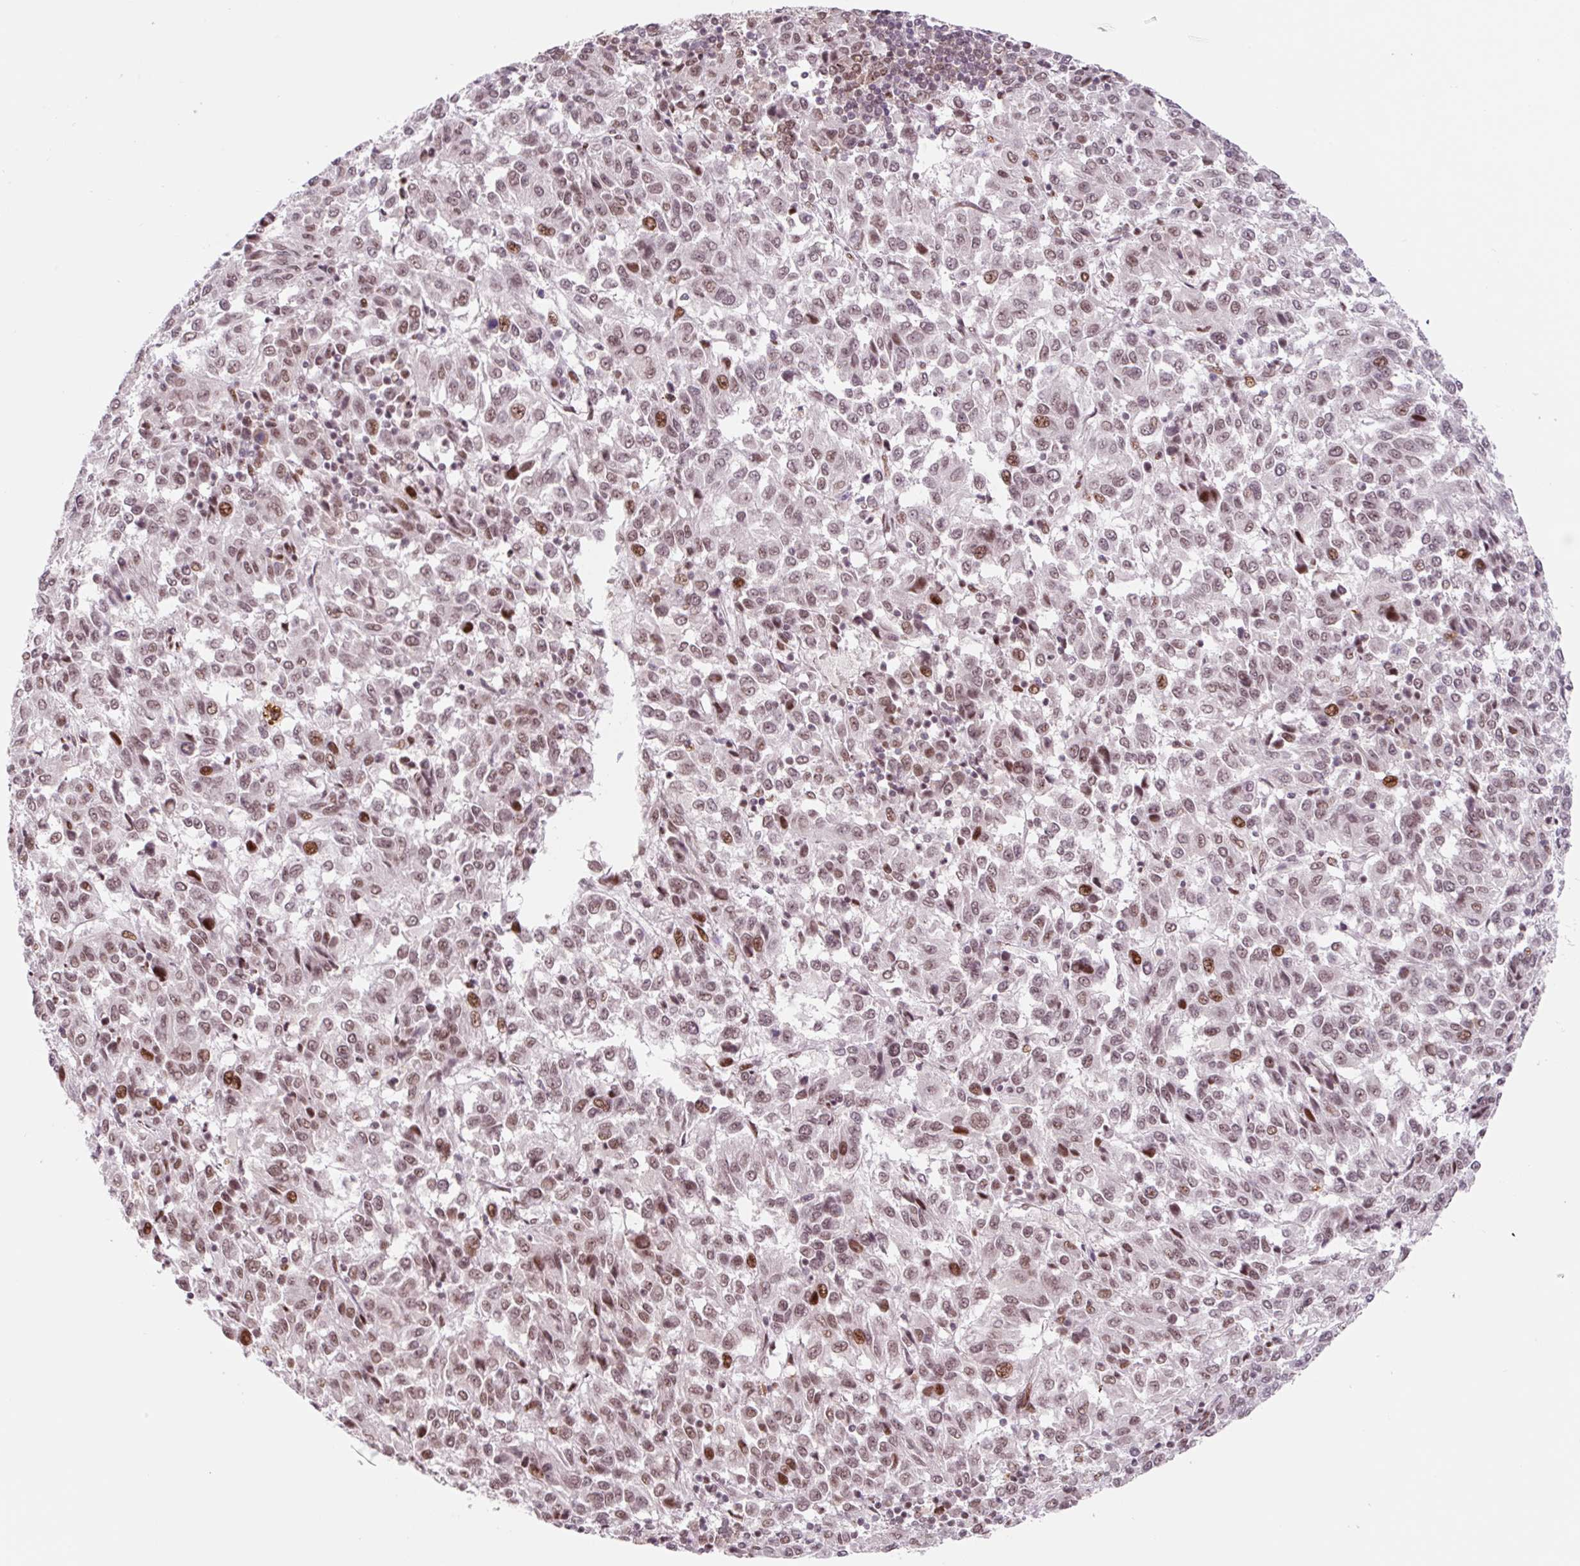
{"staining": {"intensity": "moderate", "quantity": ">75%", "location": "nuclear"}, "tissue": "melanoma", "cell_type": "Tumor cells", "image_type": "cancer", "snomed": [{"axis": "morphology", "description": "Malignant melanoma, Metastatic site"}, {"axis": "topography", "description": "Lung"}], "caption": "A high-resolution image shows immunohistochemistry (IHC) staining of malignant melanoma (metastatic site), which reveals moderate nuclear positivity in approximately >75% of tumor cells.", "gene": "CCNL2", "patient": {"sex": "male", "age": 64}}